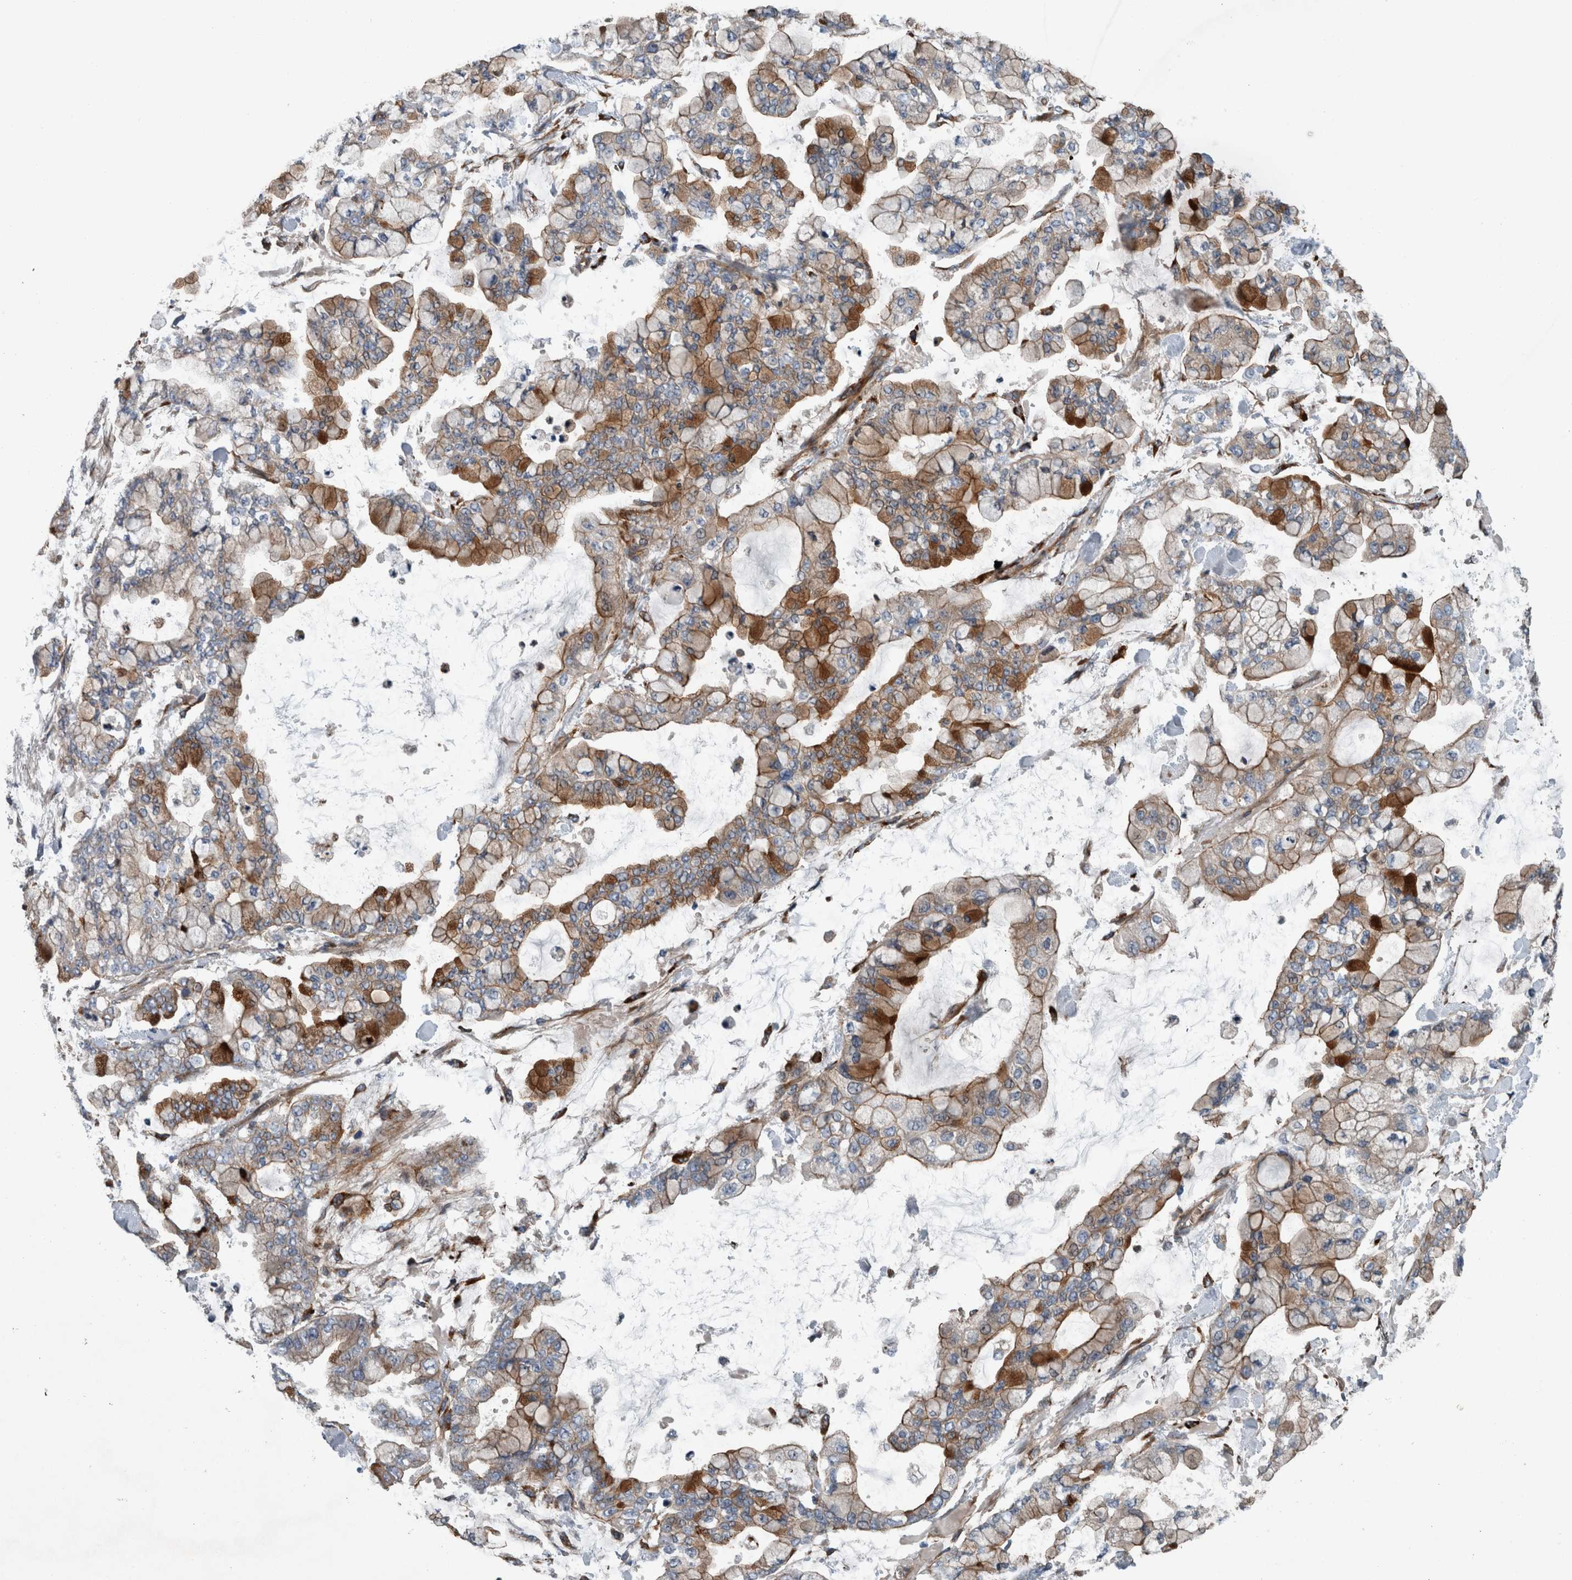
{"staining": {"intensity": "strong", "quantity": "<25%", "location": "cytoplasmic/membranous"}, "tissue": "stomach cancer", "cell_type": "Tumor cells", "image_type": "cancer", "snomed": [{"axis": "morphology", "description": "Normal tissue, NOS"}, {"axis": "morphology", "description": "Adenocarcinoma, NOS"}, {"axis": "topography", "description": "Stomach, upper"}, {"axis": "topography", "description": "Stomach"}], "caption": "The micrograph shows staining of adenocarcinoma (stomach), revealing strong cytoplasmic/membranous protein positivity (brown color) within tumor cells.", "gene": "GLT8D2", "patient": {"sex": "male", "age": 76}}